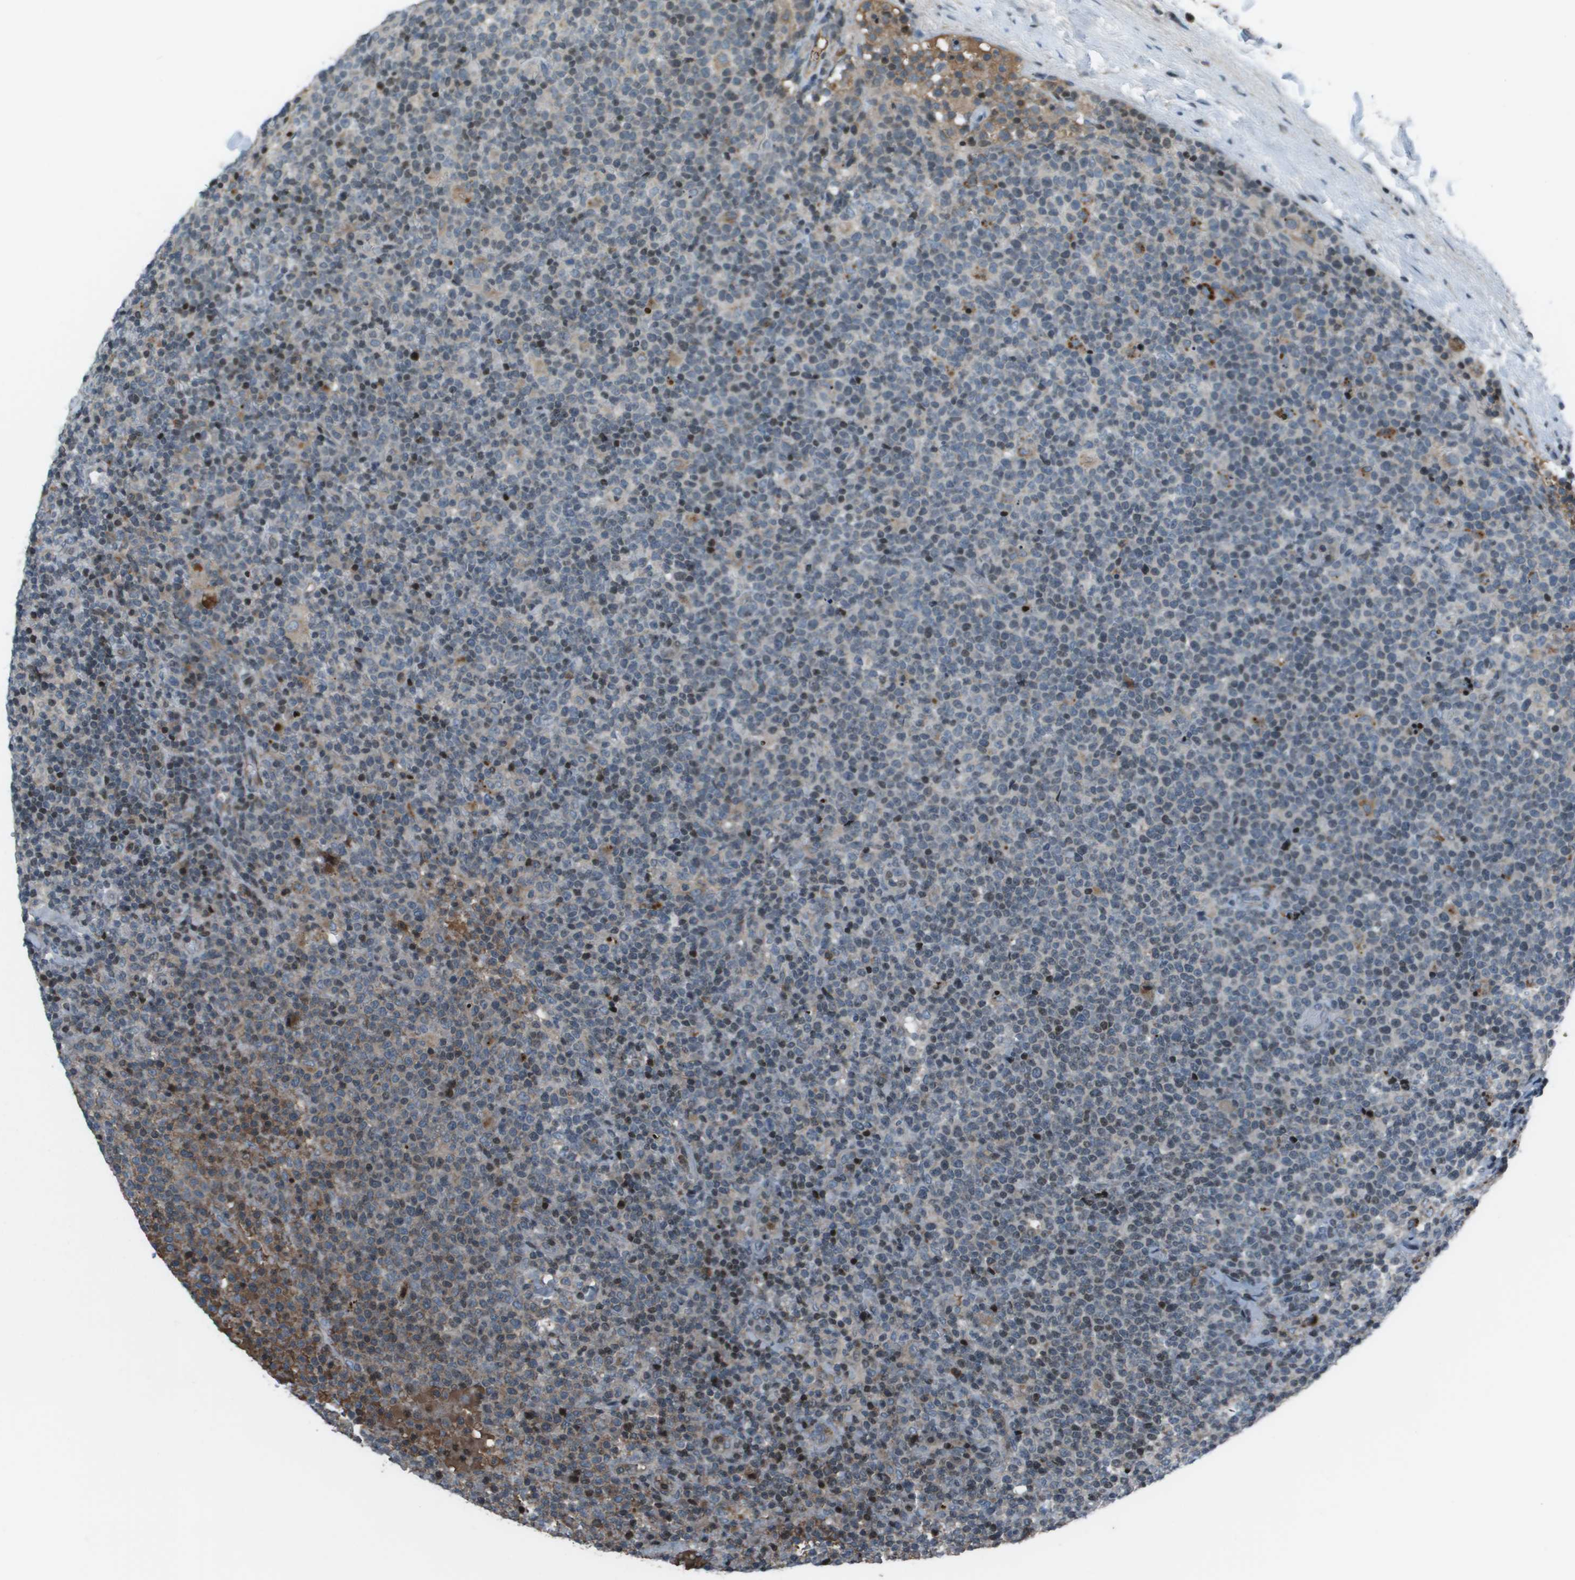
{"staining": {"intensity": "weak", "quantity": "<25%", "location": "cytoplasmic/membranous,nuclear"}, "tissue": "lymphoma", "cell_type": "Tumor cells", "image_type": "cancer", "snomed": [{"axis": "morphology", "description": "Malignant lymphoma, non-Hodgkin's type, High grade"}, {"axis": "topography", "description": "Lymph node"}], "caption": "Micrograph shows no significant protein positivity in tumor cells of high-grade malignant lymphoma, non-Hodgkin's type.", "gene": "CXCL12", "patient": {"sex": "male", "age": 61}}